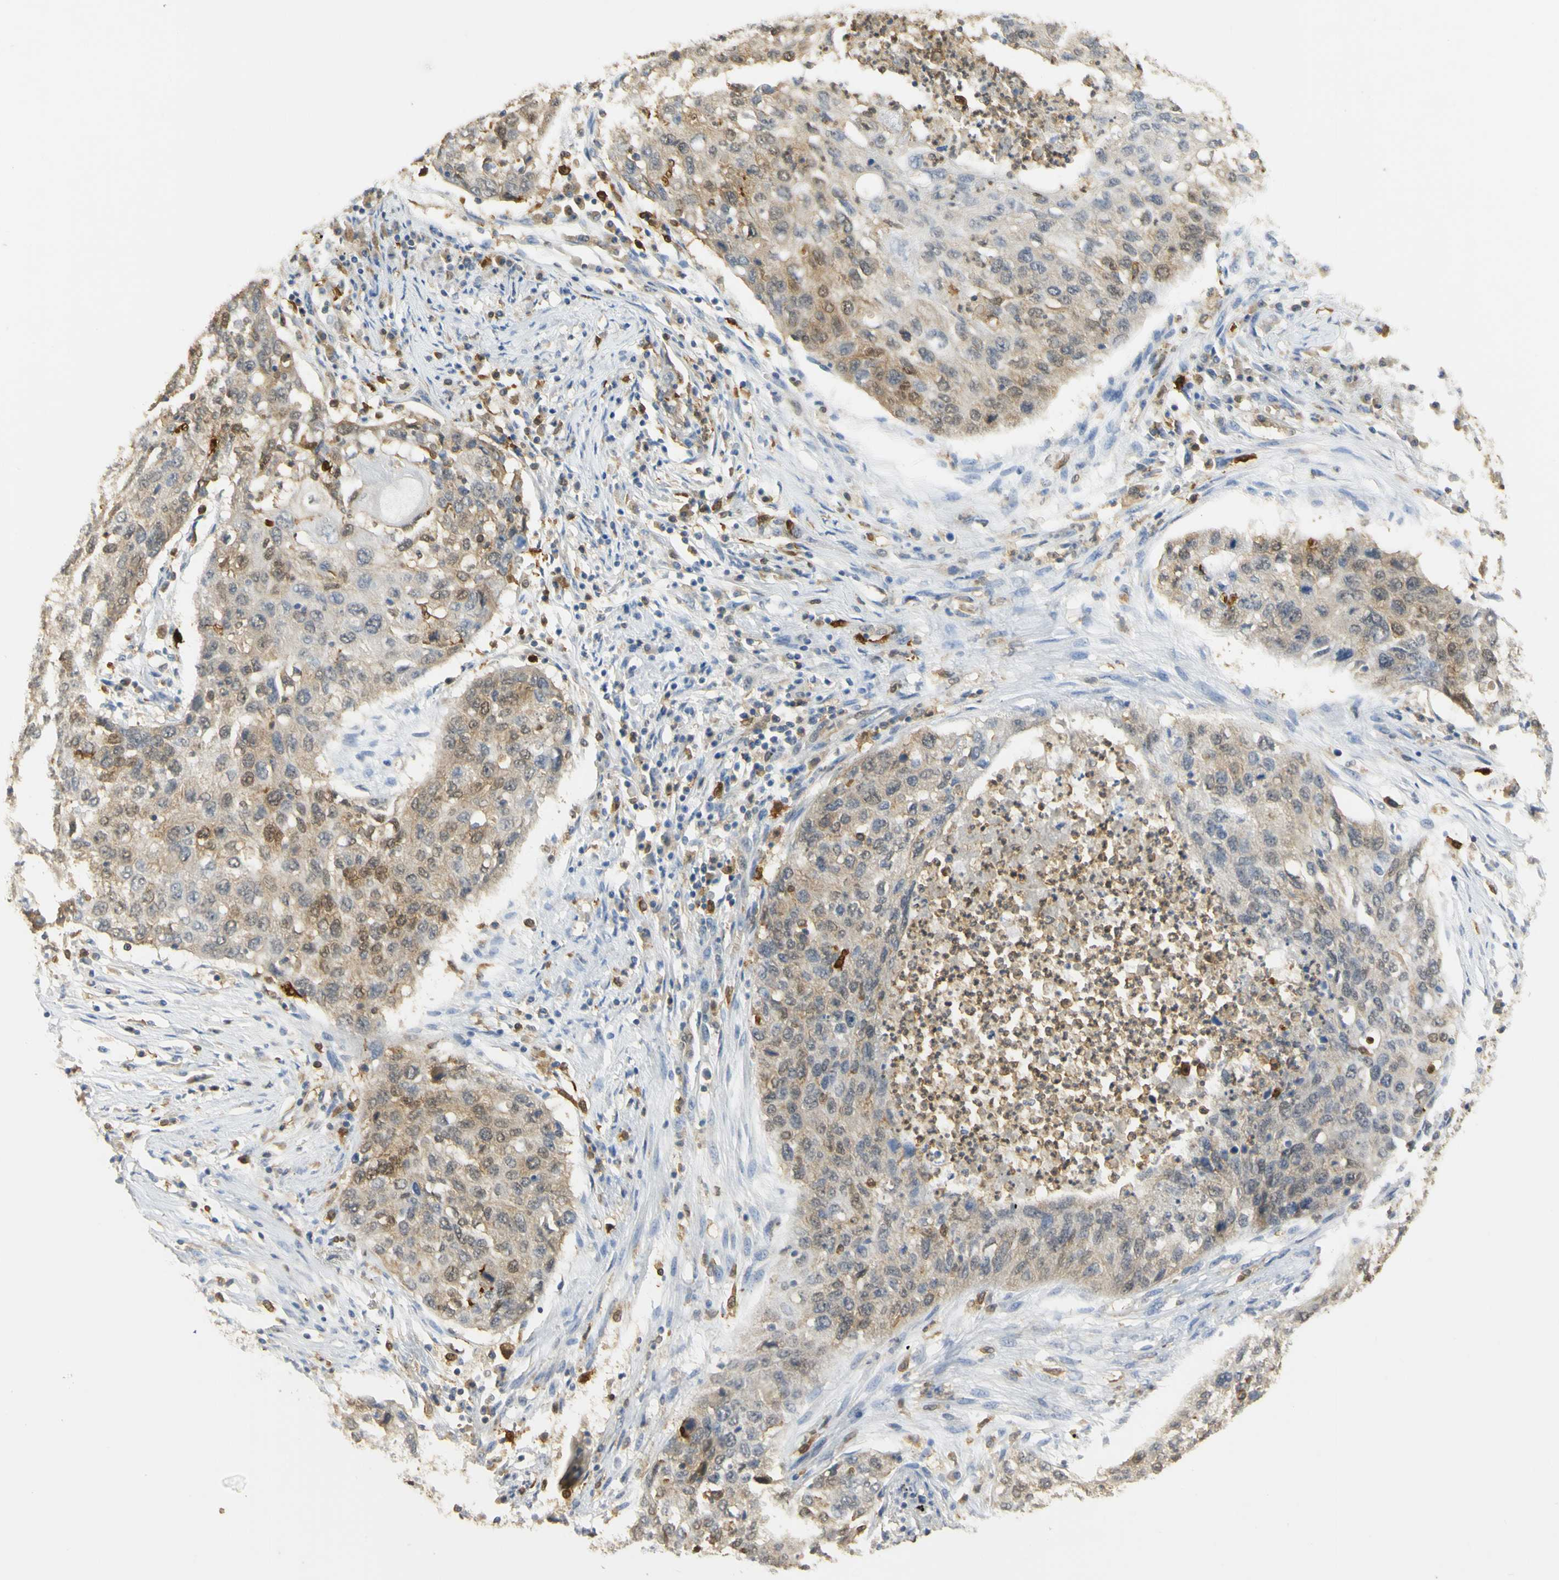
{"staining": {"intensity": "weak", "quantity": ">75%", "location": "cytoplasmic/membranous,nuclear"}, "tissue": "lung cancer", "cell_type": "Tumor cells", "image_type": "cancer", "snomed": [{"axis": "morphology", "description": "Squamous cell carcinoma, NOS"}, {"axis": "topography", "description": "Lung"}], "caption": "Human lung cancer stained with a protein marker shows weak staining in tumor cells.", "gene": "PAK1", "patient": {"sex": "female", "age": 63}}